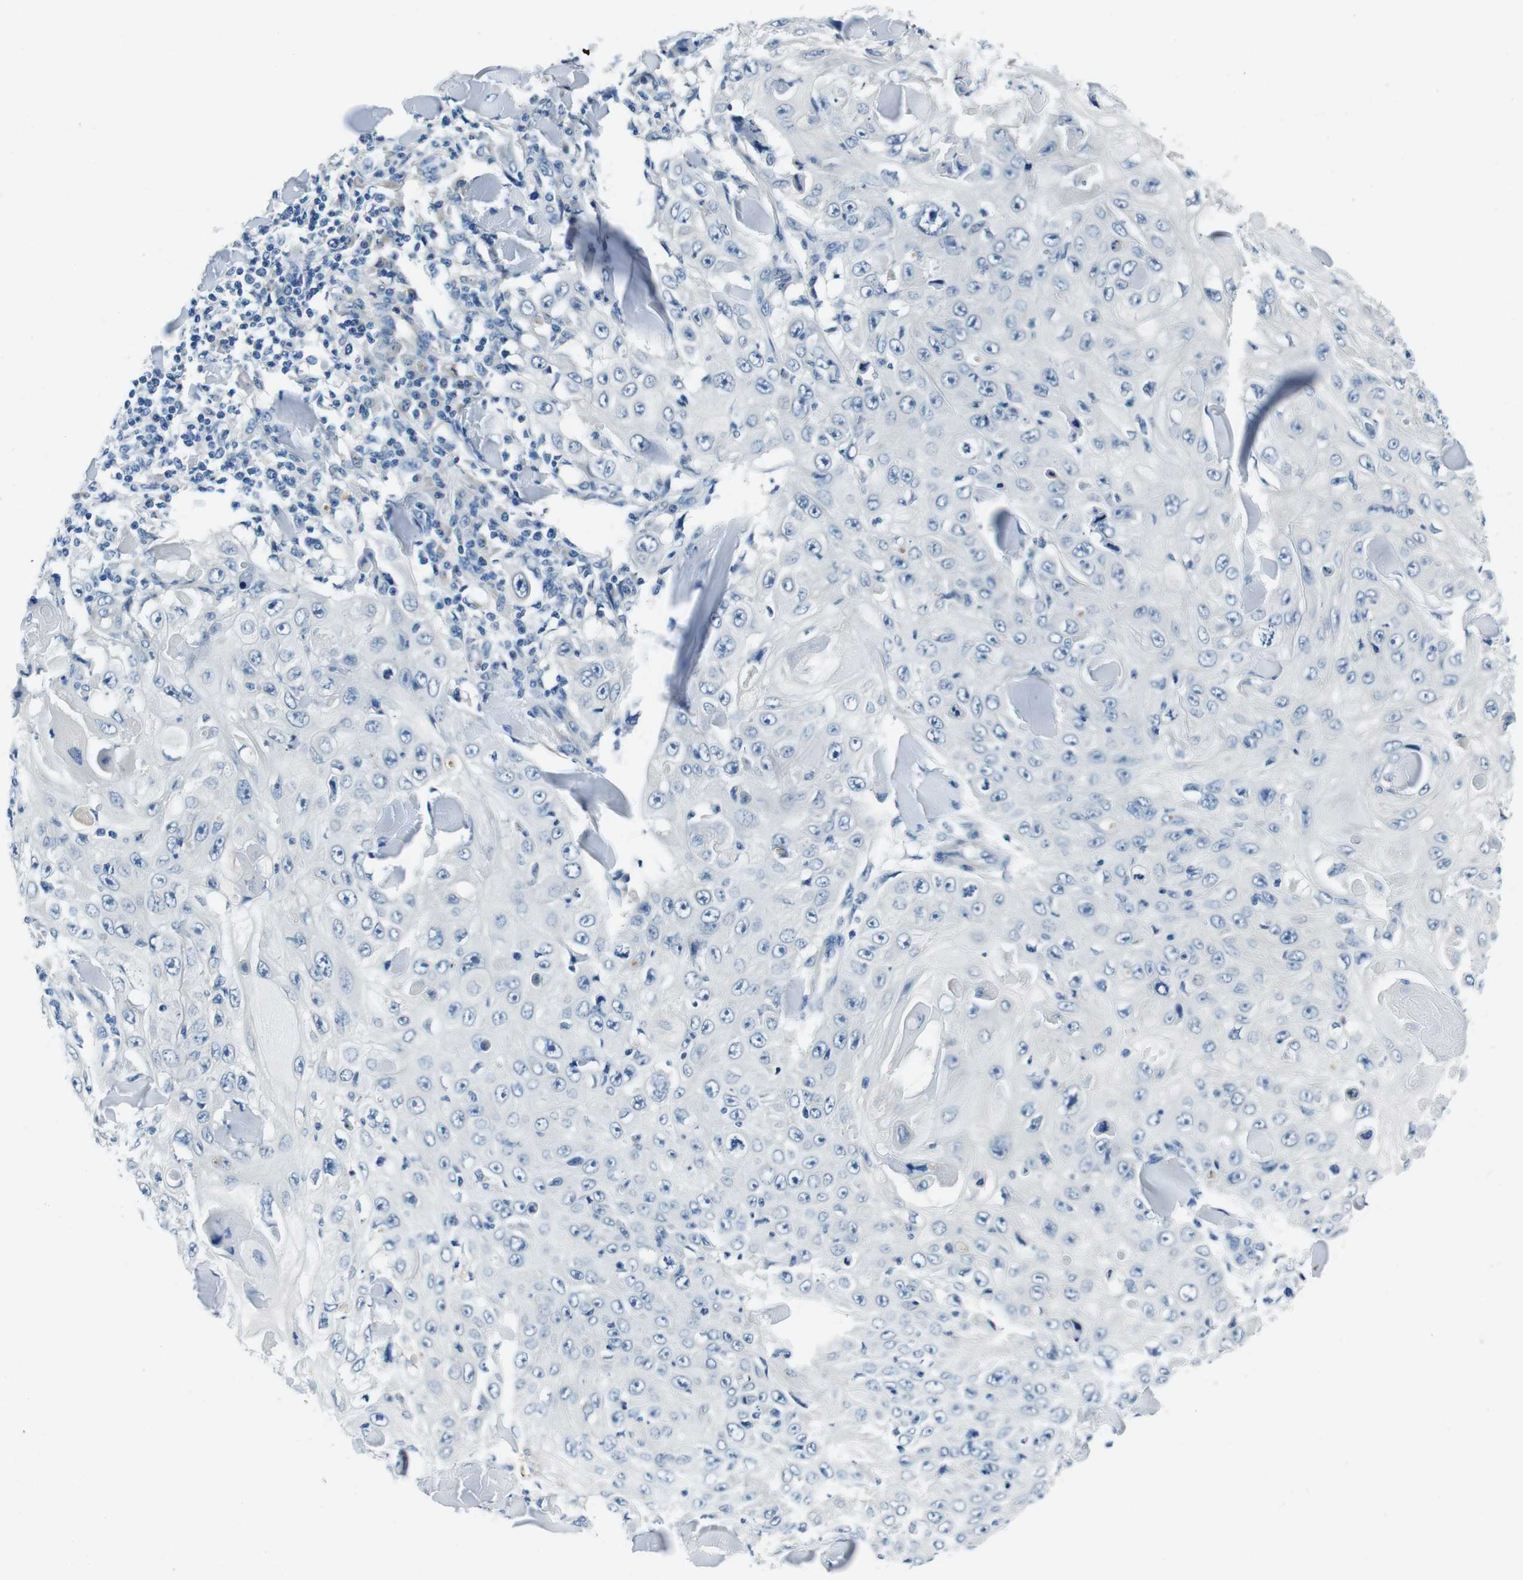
{"staining": {"intensity": "negative", "quantity": "none", "location": "none"}, "tissue": "skin cancer", "cell_type": "Tumor cells", "image_type": "cancer", "snomed": [{"axis": "morphology", "description": "Squamous cell carcinoma, NOS"}, {"axis": "topography", "description": "Skin"}], "caption": "DAB immunohistochemical staining of human skin cancer (squamous cell carcinoma) exhibits no significant positivity in tumor cells.", "gene": "CASQ1", "patient": {"sex": "male", "age": 86}}